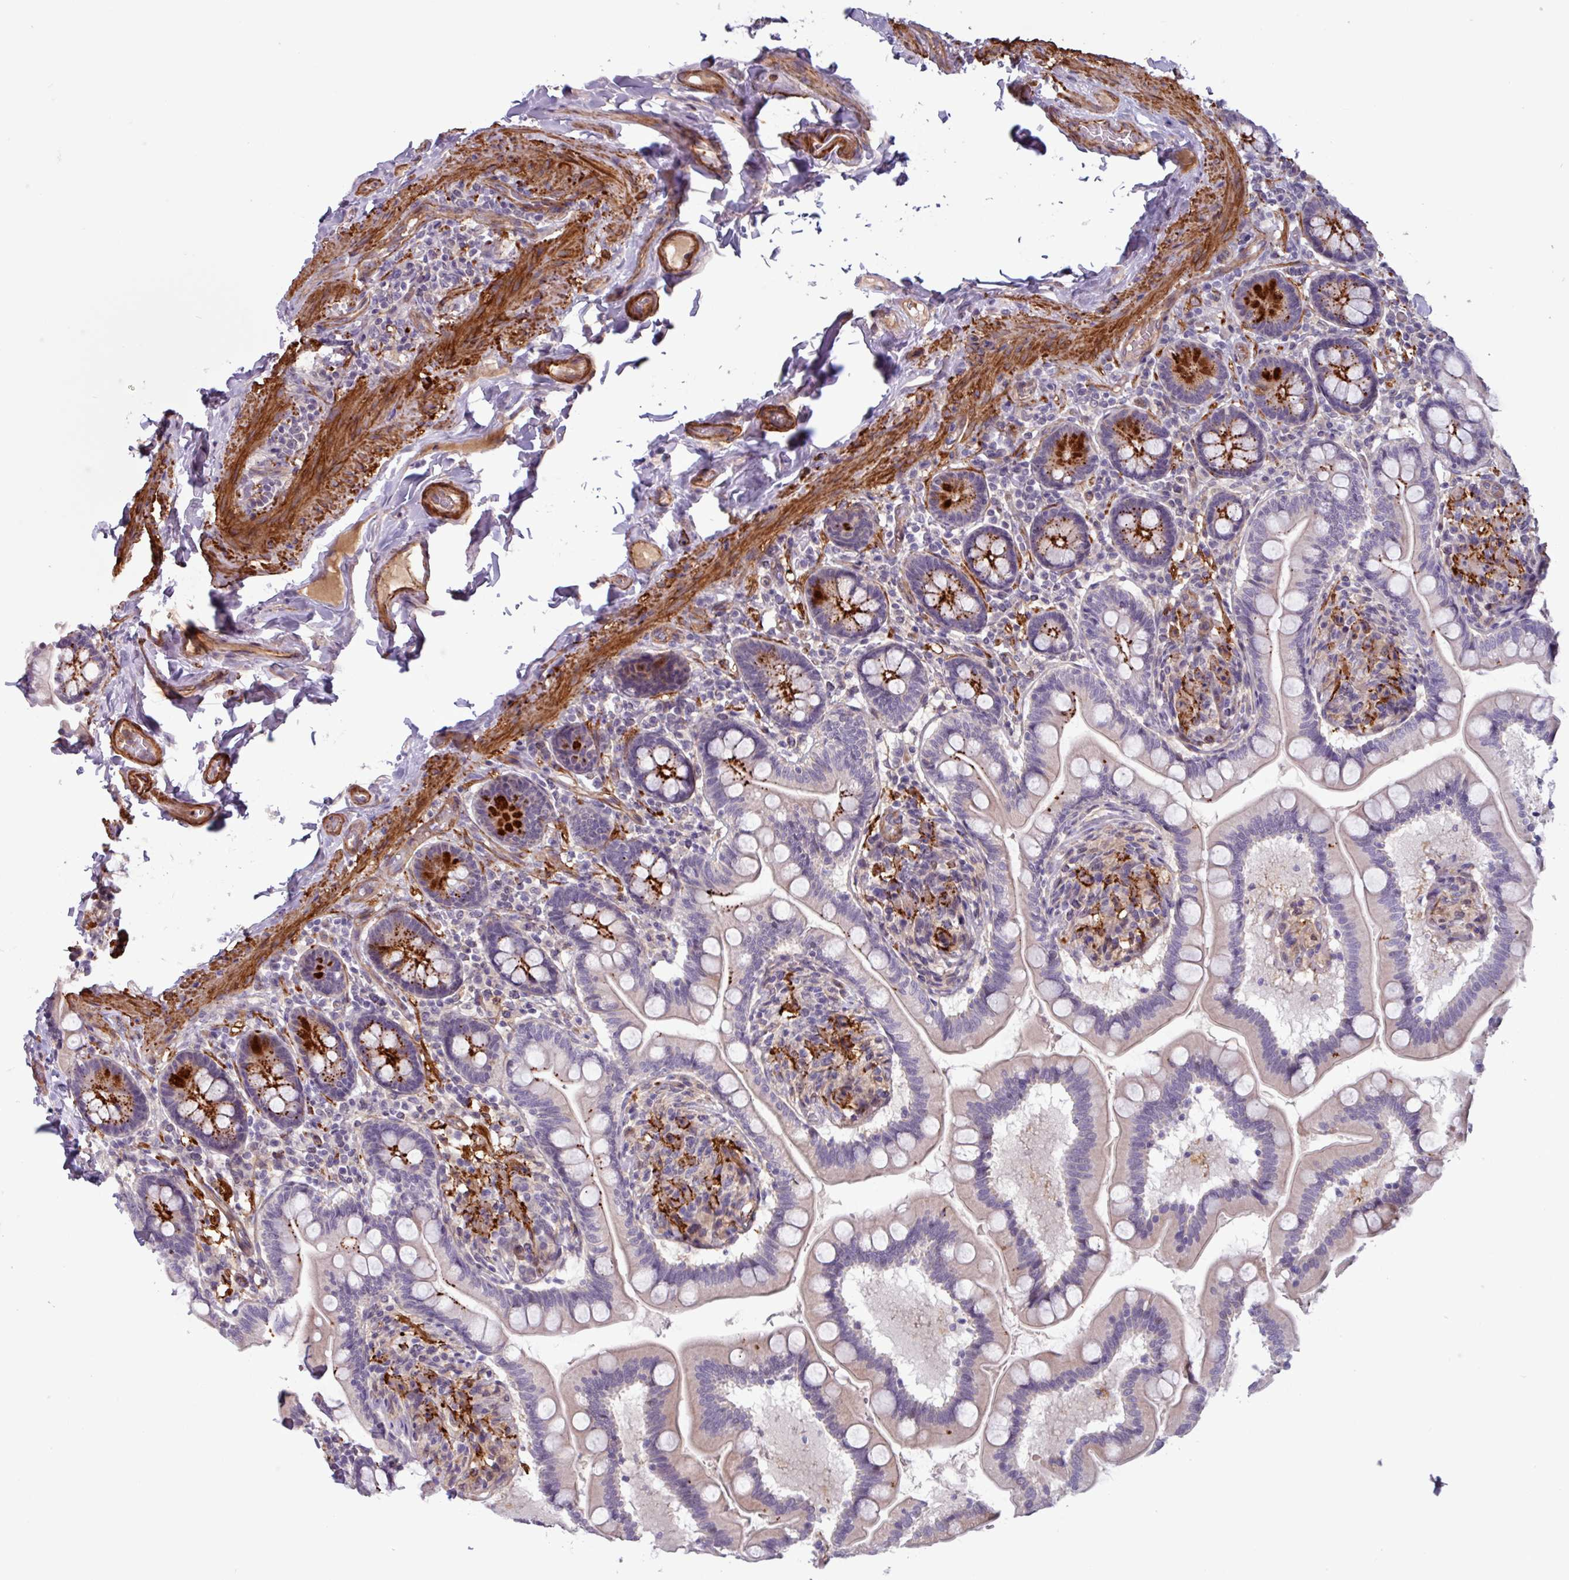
{"staining": {"intensity": "strong", "quantity": "25%-75%", "location": "cytoplasmic/membranous"}, "tissue": "small intestine", "cell_type": "Glandular cells", "image_type": "normal", "snomed": [{"axis": "morphology", "description": "Normal tissue, NOS"}, {"axis": "topography", "description": "Small intestine"}], "caption": "Immunohistochemical staining of normal human small intestine displays strong cytoplasmic/membranous protein staining in about 25%-75% of glandular cells. (Stains: DAB in brown, nuclei in blue, Microscopy: brightfield microscopy at high magnification).", "gene": "PCED1A", "patient": {"sex": "female", "age": 64}}